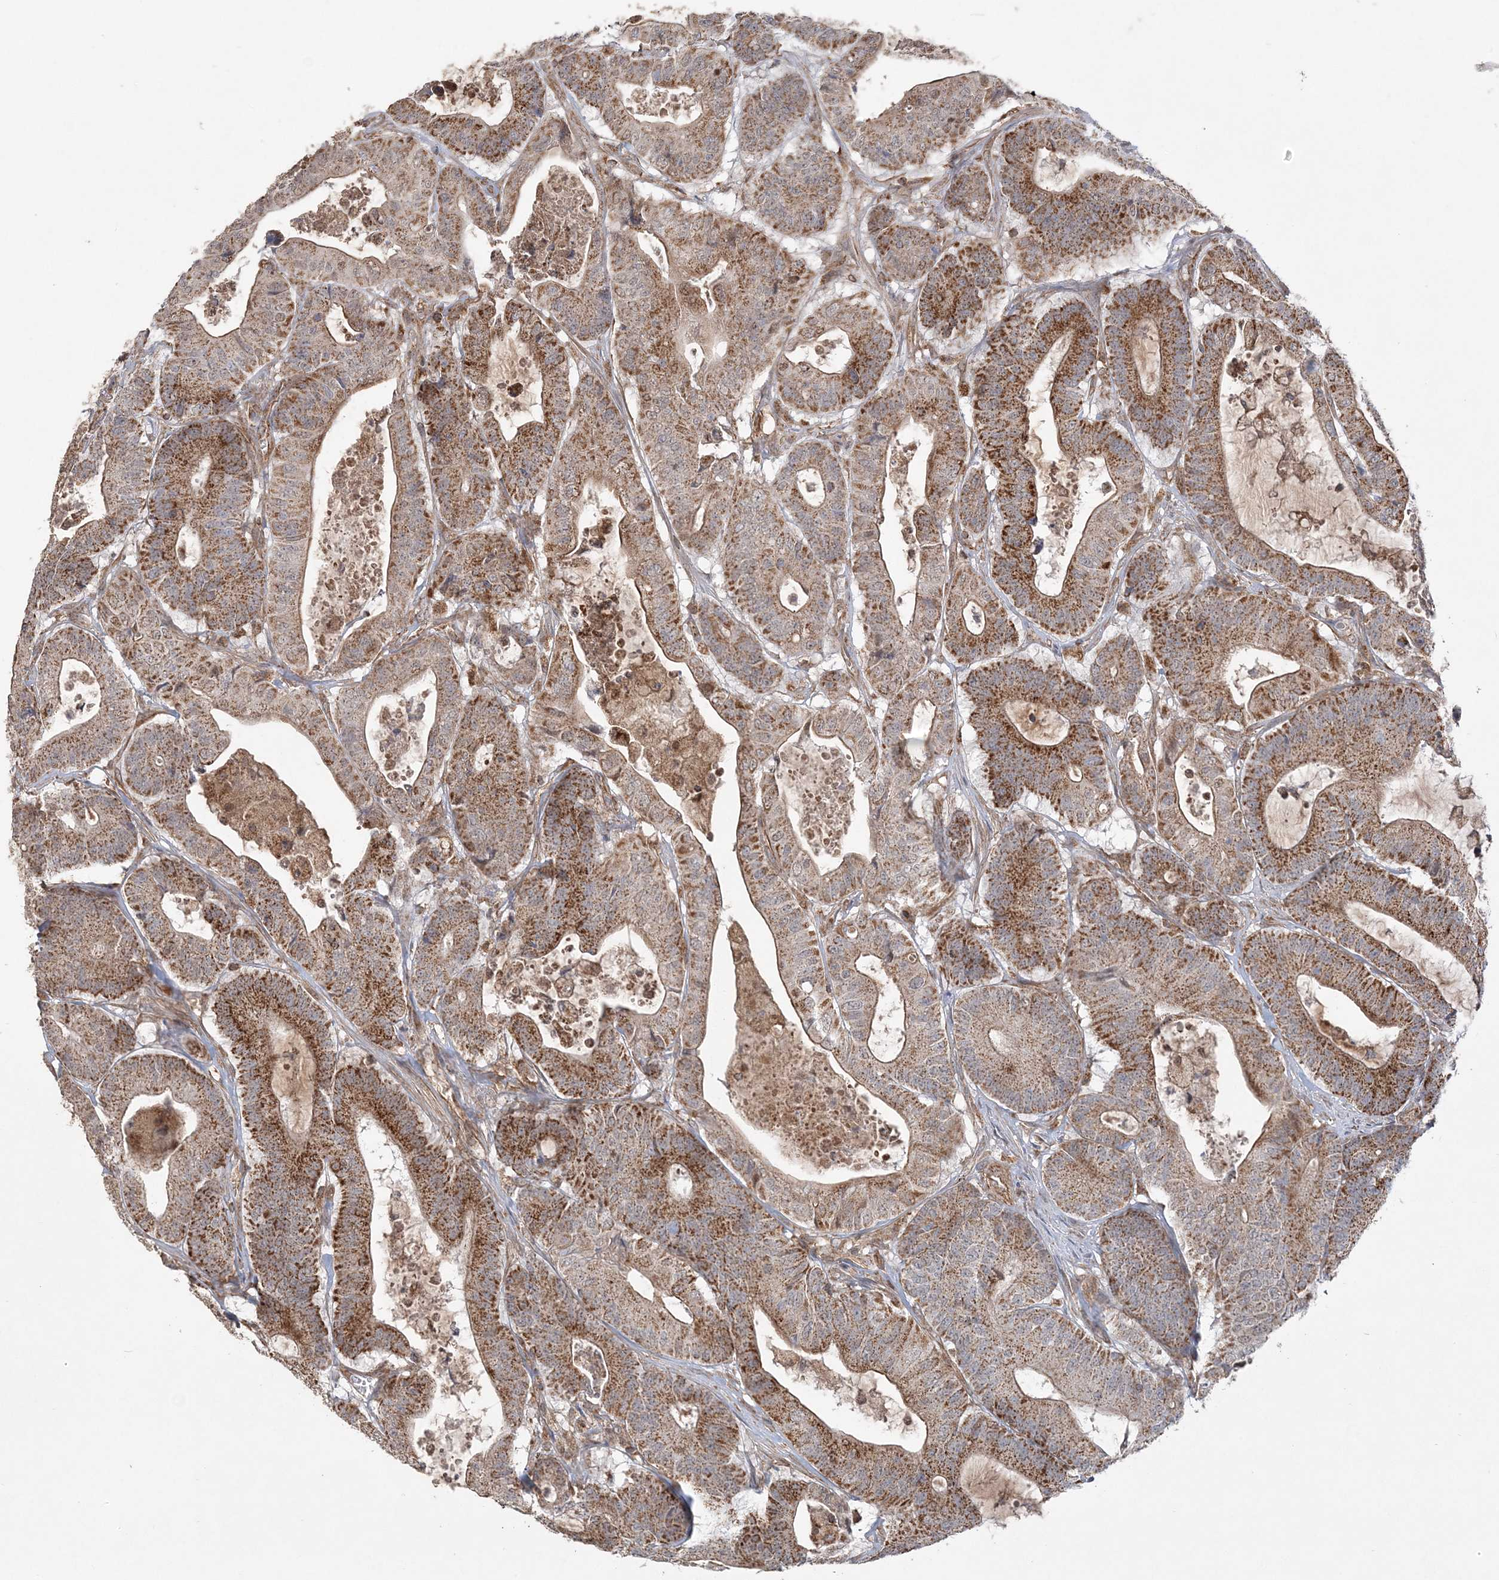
{"staining": {"intensity": "strong", "quantity": ">75%", "location": "cytoplasmic/membranous"}, "tissue": "colorectal cancer", "cell_type": "Tumor cells", "image_type": "cancer", "snomed": [{"axis": "morphology", "description": "Adenocarcinoma, NOS"}, {"axis": "topography", "description": "Colon"}], "caption": "Human colorectal adenocarcinoma stained with a protein marker displays strong staining in tumor cells.", "gene": "SCLT1", "patient": {"sex": "female", "age": 84}}